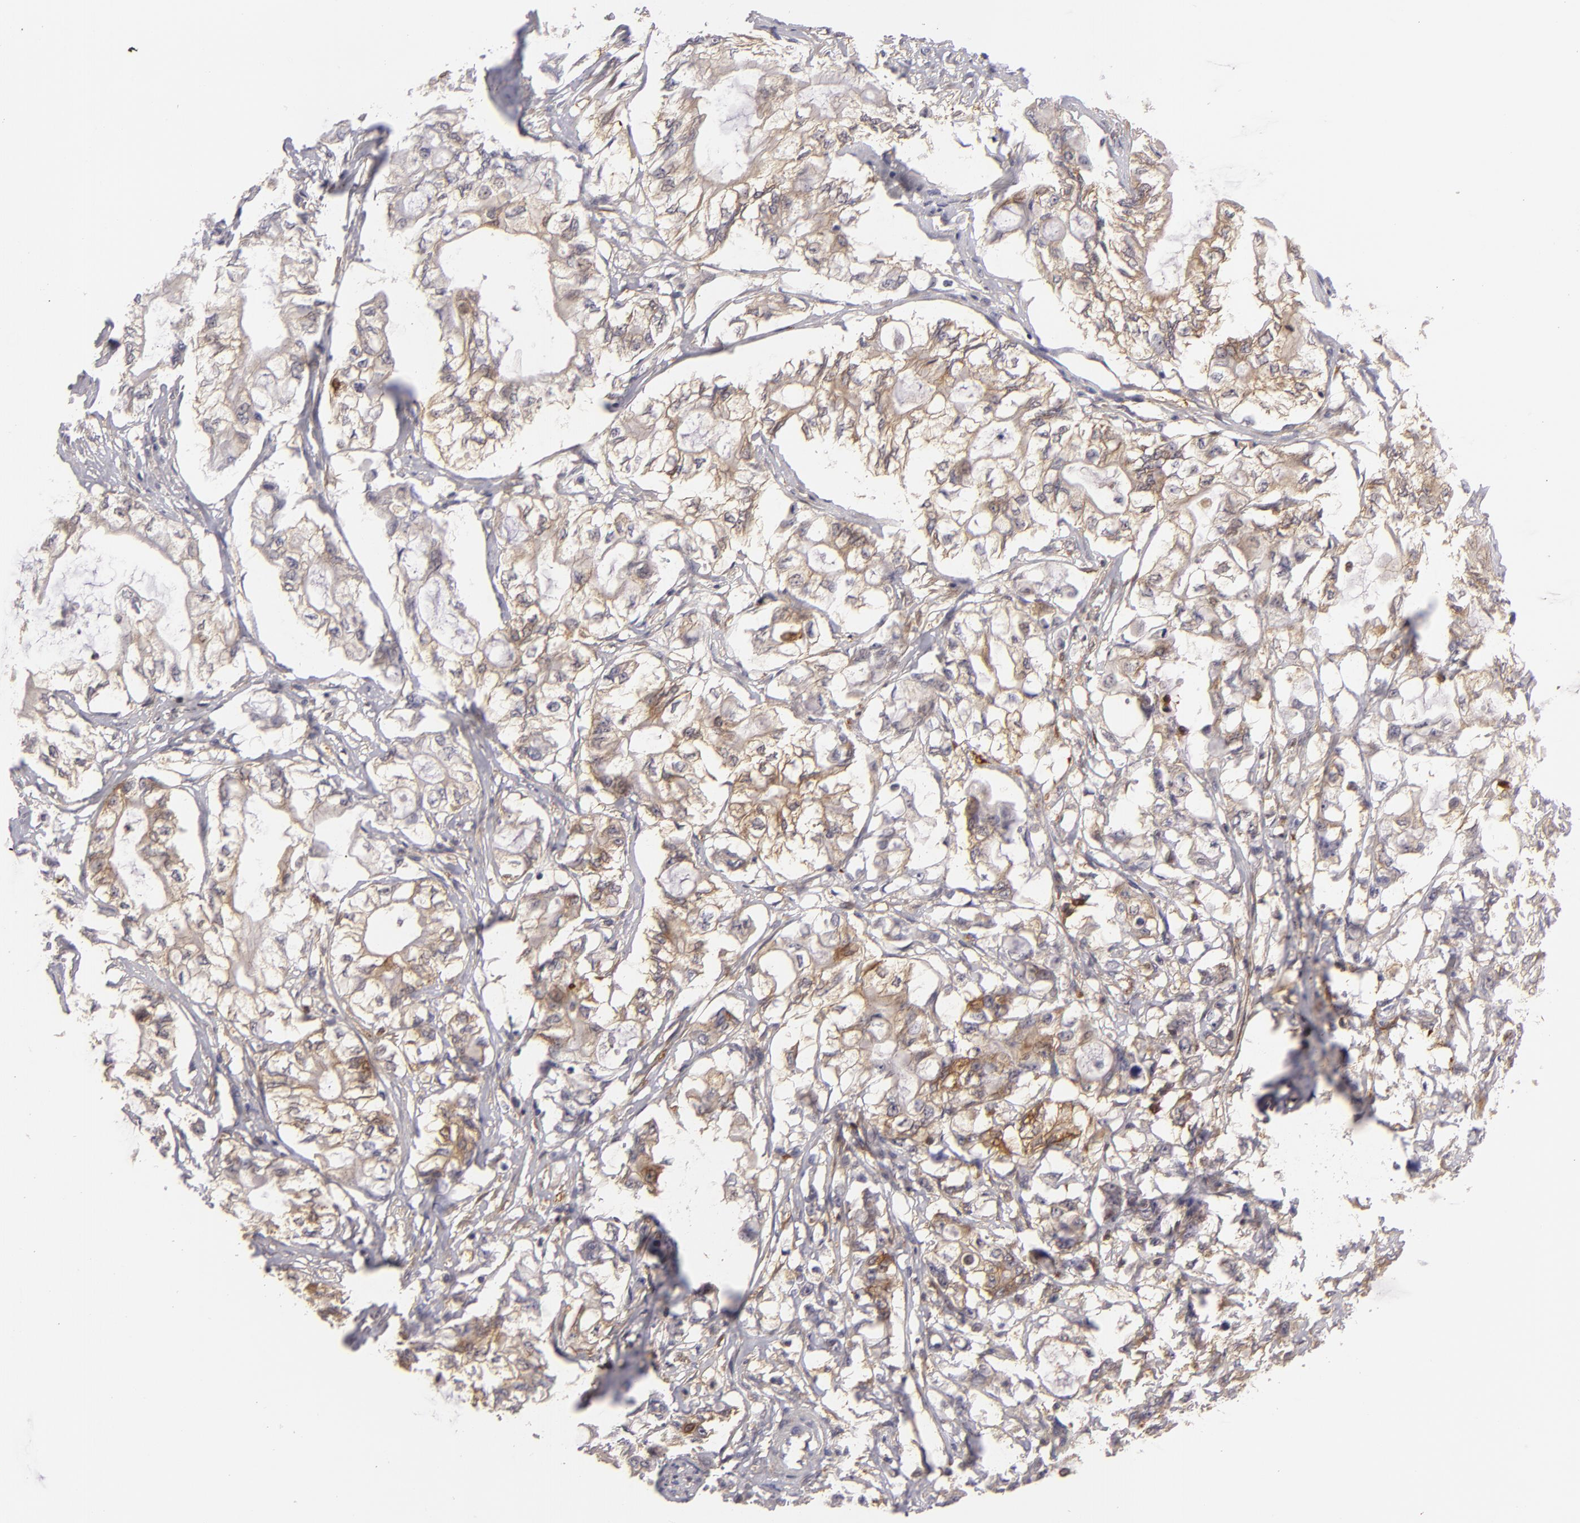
{"staining": {"intensity": "moderate", "quantity": ">75%", "location": "cytoplasmic/membranous"}, "tissue": "pancreatic cancer", "cell_type": "Tumor cells", "image_type": "cancer", "snomed": [{"axis": "morphology", "description": "Adenocarcinoma, NOS"}, {"axis": "topography", "description": "Pancreas"}], "caption": "Protein staining of pancreatic adenocarcinoma tissue demonstrates moderate cytoplasmic/membranous expression in approximately >75% of tumor cells.", "gene": "MMP10", "patient": {"sex": "male", "age": 79}}